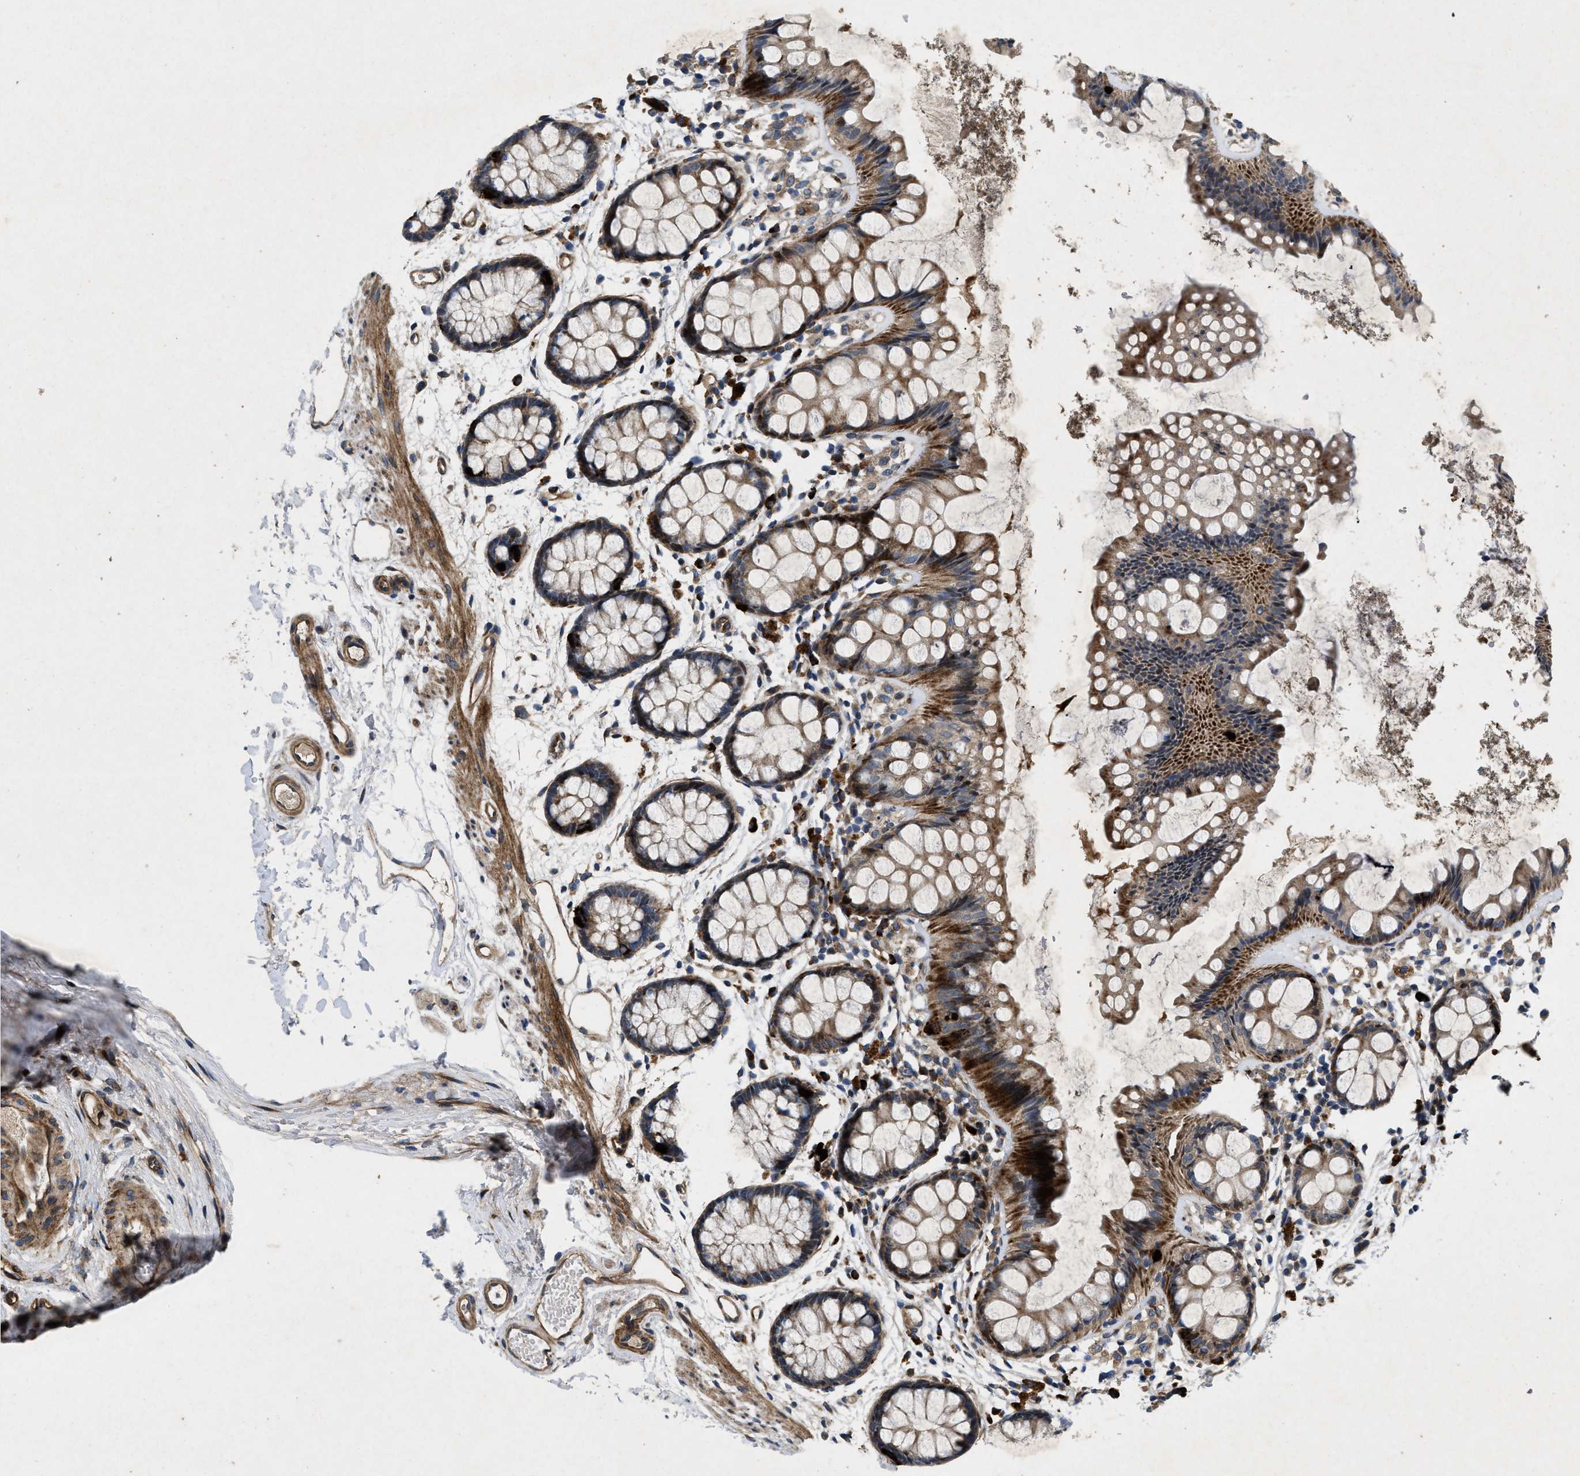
{"staining": {"intensity": "strong", "quantity": ">75%", "location": "cytoplasmic/membranous"}, "tissue": "rectum", "cell_type": "Glandular cells", "image_type": "normal", "snomed": [{"axis": "morphology", "description": "Normal tissue, NOS"}, {"axis": "topography", "description": "Rectum"}], "caption": "Approximately >75% of glandular cells in benign human rectum exhibit strong cytoplasmic/membranous protein positivity as visualized by brown immunohistochemical staining.", "gene": "HSPA12B", "patient": {"sex": "female", "age": 66}}